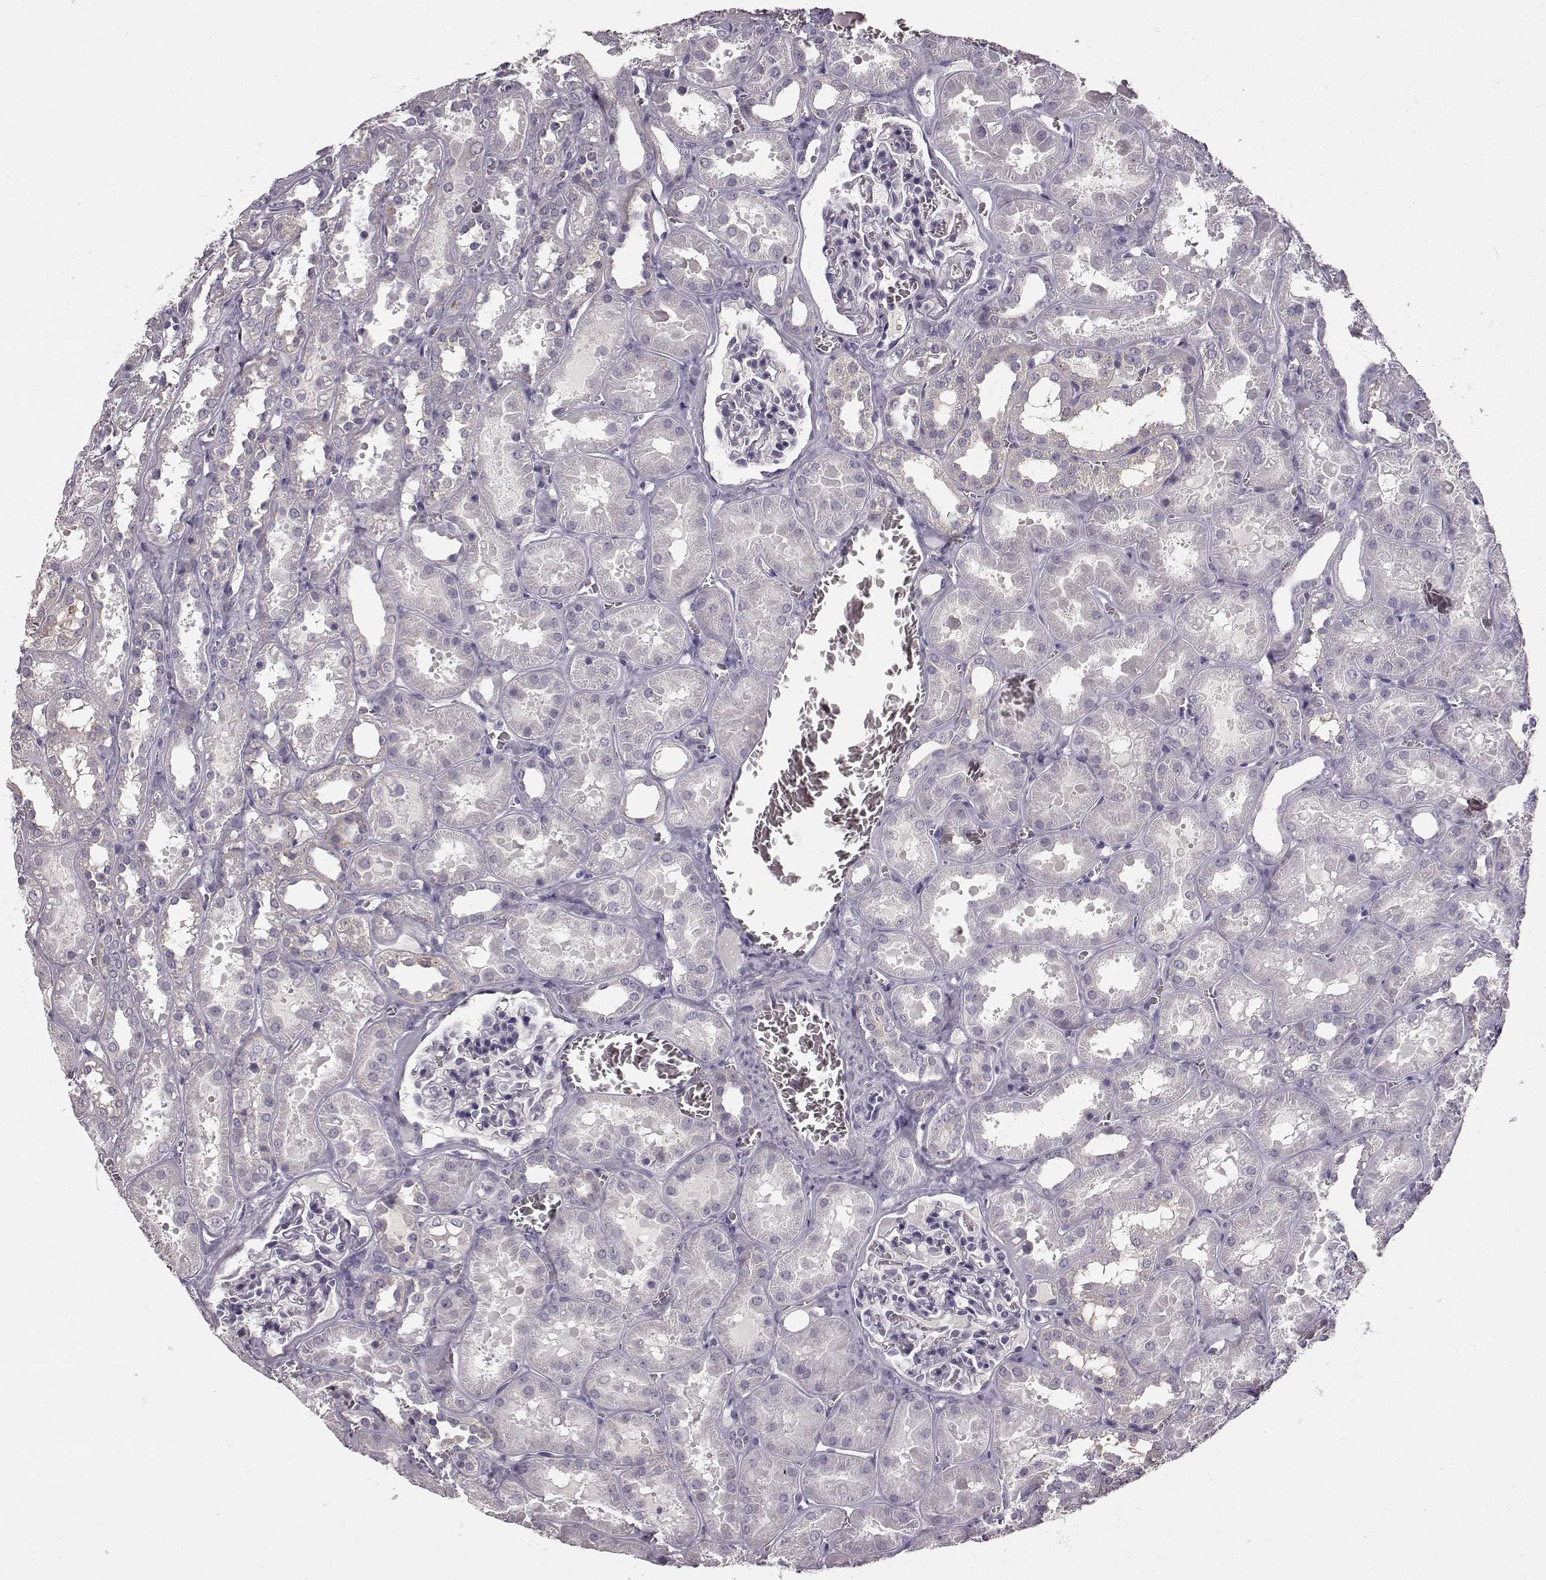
{"staining": {"intensity": "negative", "quantity": "none", "location": "none"}, "tissue": "kidney", "cell_type": "Cells in glomeruli", "image_type": "normal", "snomed": [{"axis": "morphology", "description": "Normal tissue, NOS"}, {"axis": "topography", "description": "Kidney"}], "caption": "Immunohistochemical staining of normal human kidney reveals no significant positivity in cells in glomeruli.", "gene": "KRT81", "patient": {"sex": "female", "age": 41}}